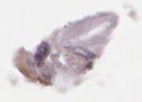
{"staining": {"intensity": "negative", "quantity": "none", "location": "none"}, "tissue": "lymph node", "cell_type": "Germinal center cells", "image_type": "normal", "snomed": [{"axis": "morphology", "description": "Normal tissue, NOS"}, {"axis": "topography", "description": "Lymph node"}], "caption": "IHC of unremarkable human lymph node shows no expression in germinal center cells.", "gene": "G2E3", "patient": {"sex": "female", "age": 42}}